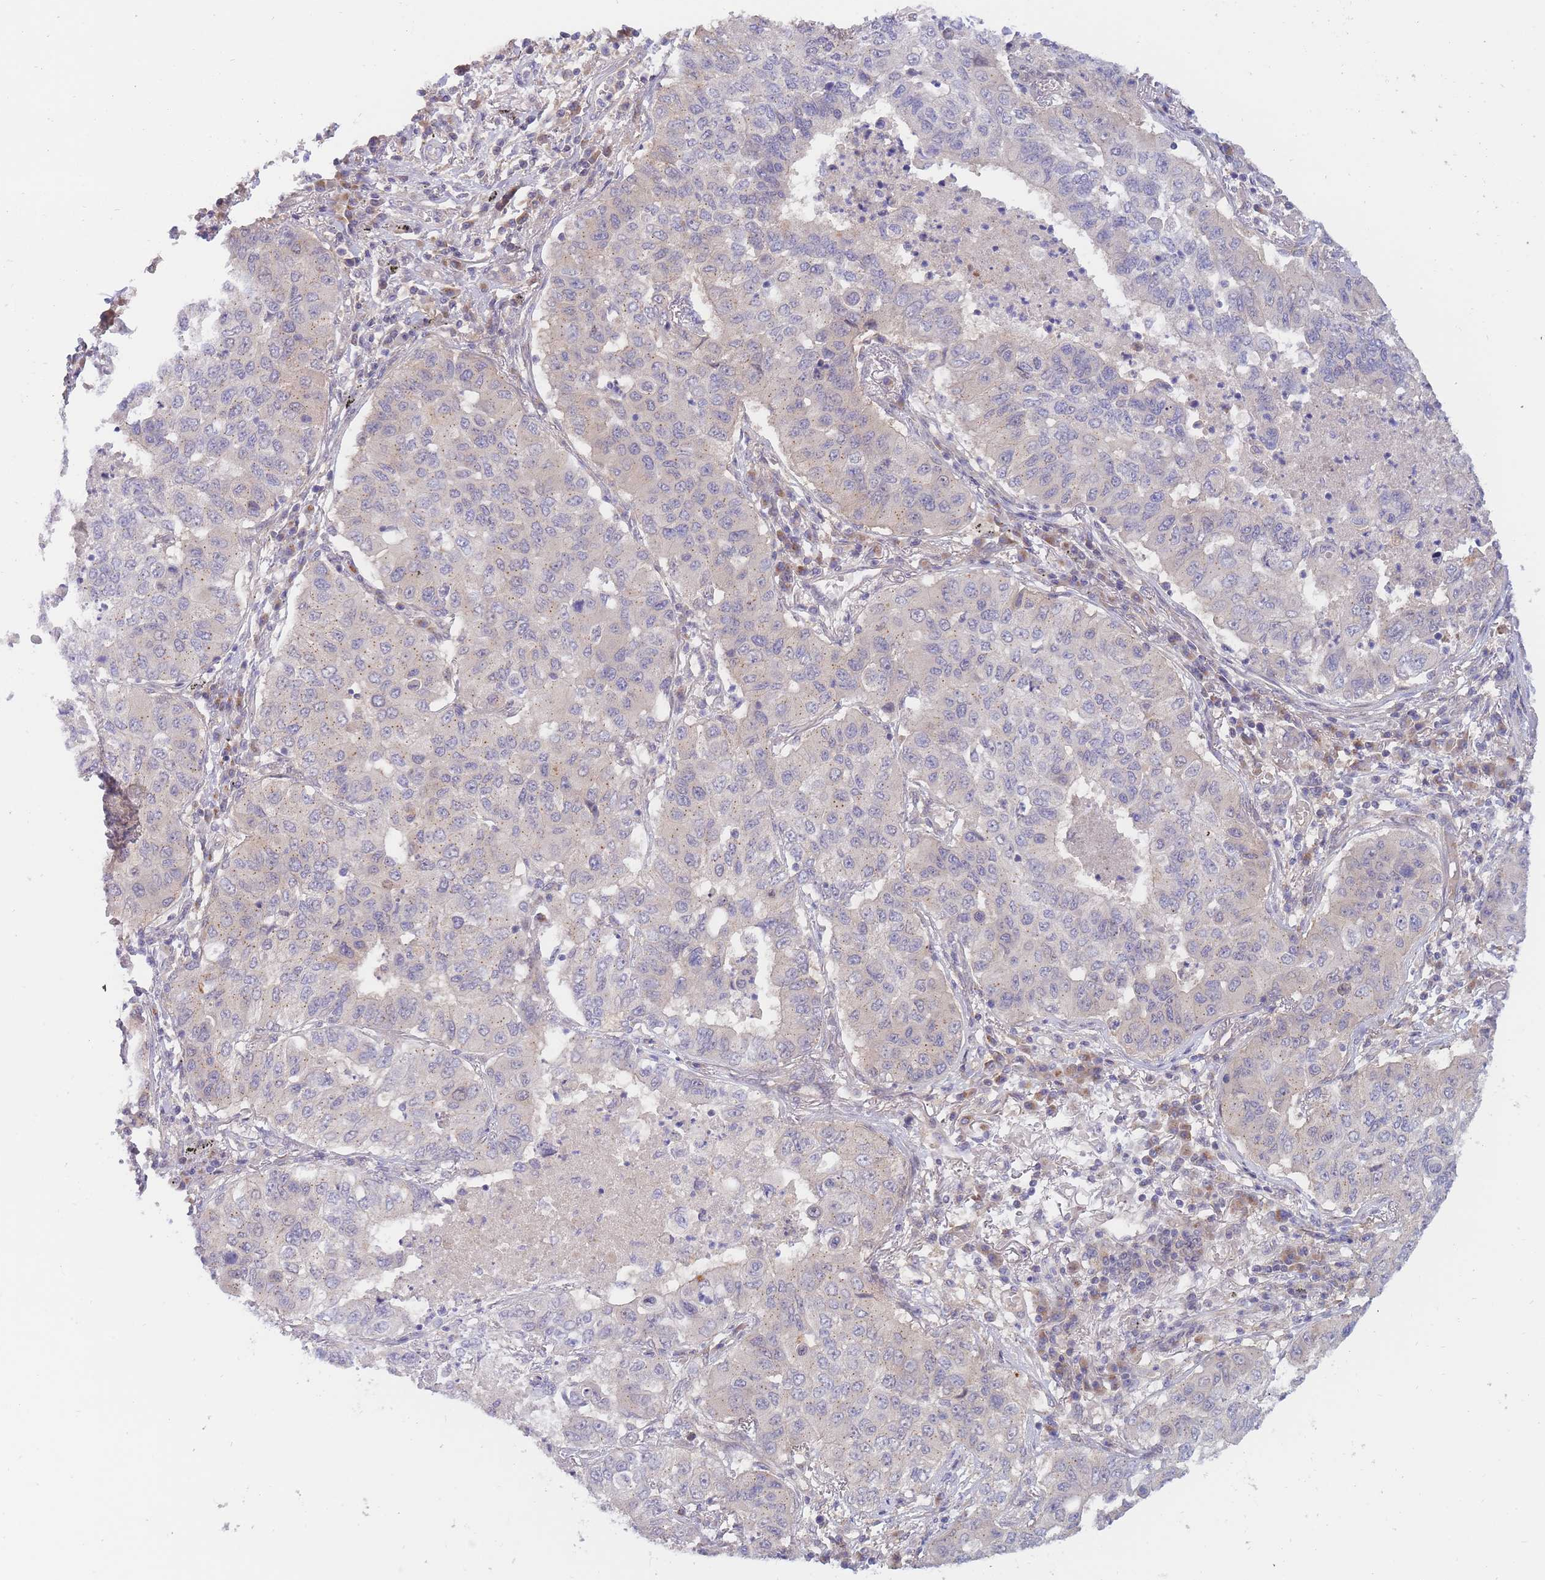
{"staining": {"intensity": "negative", "quantity": "none", "location": "none"}, "tissue": "lung cancer", "cell_type": "Tumor cells", "image_type": "cancer", "snomed": [{"axis": "morphology", "description": "Squamous cell carcinoma, NOS"}, {"axis": "topography", "description": "Lung"}], "caption": "Protein analysis of lung squamous cell carcinoma displays no significant staining in tumor cells.", "gene": "APOL4", "patient": {"sex": "male", "age": 74}}